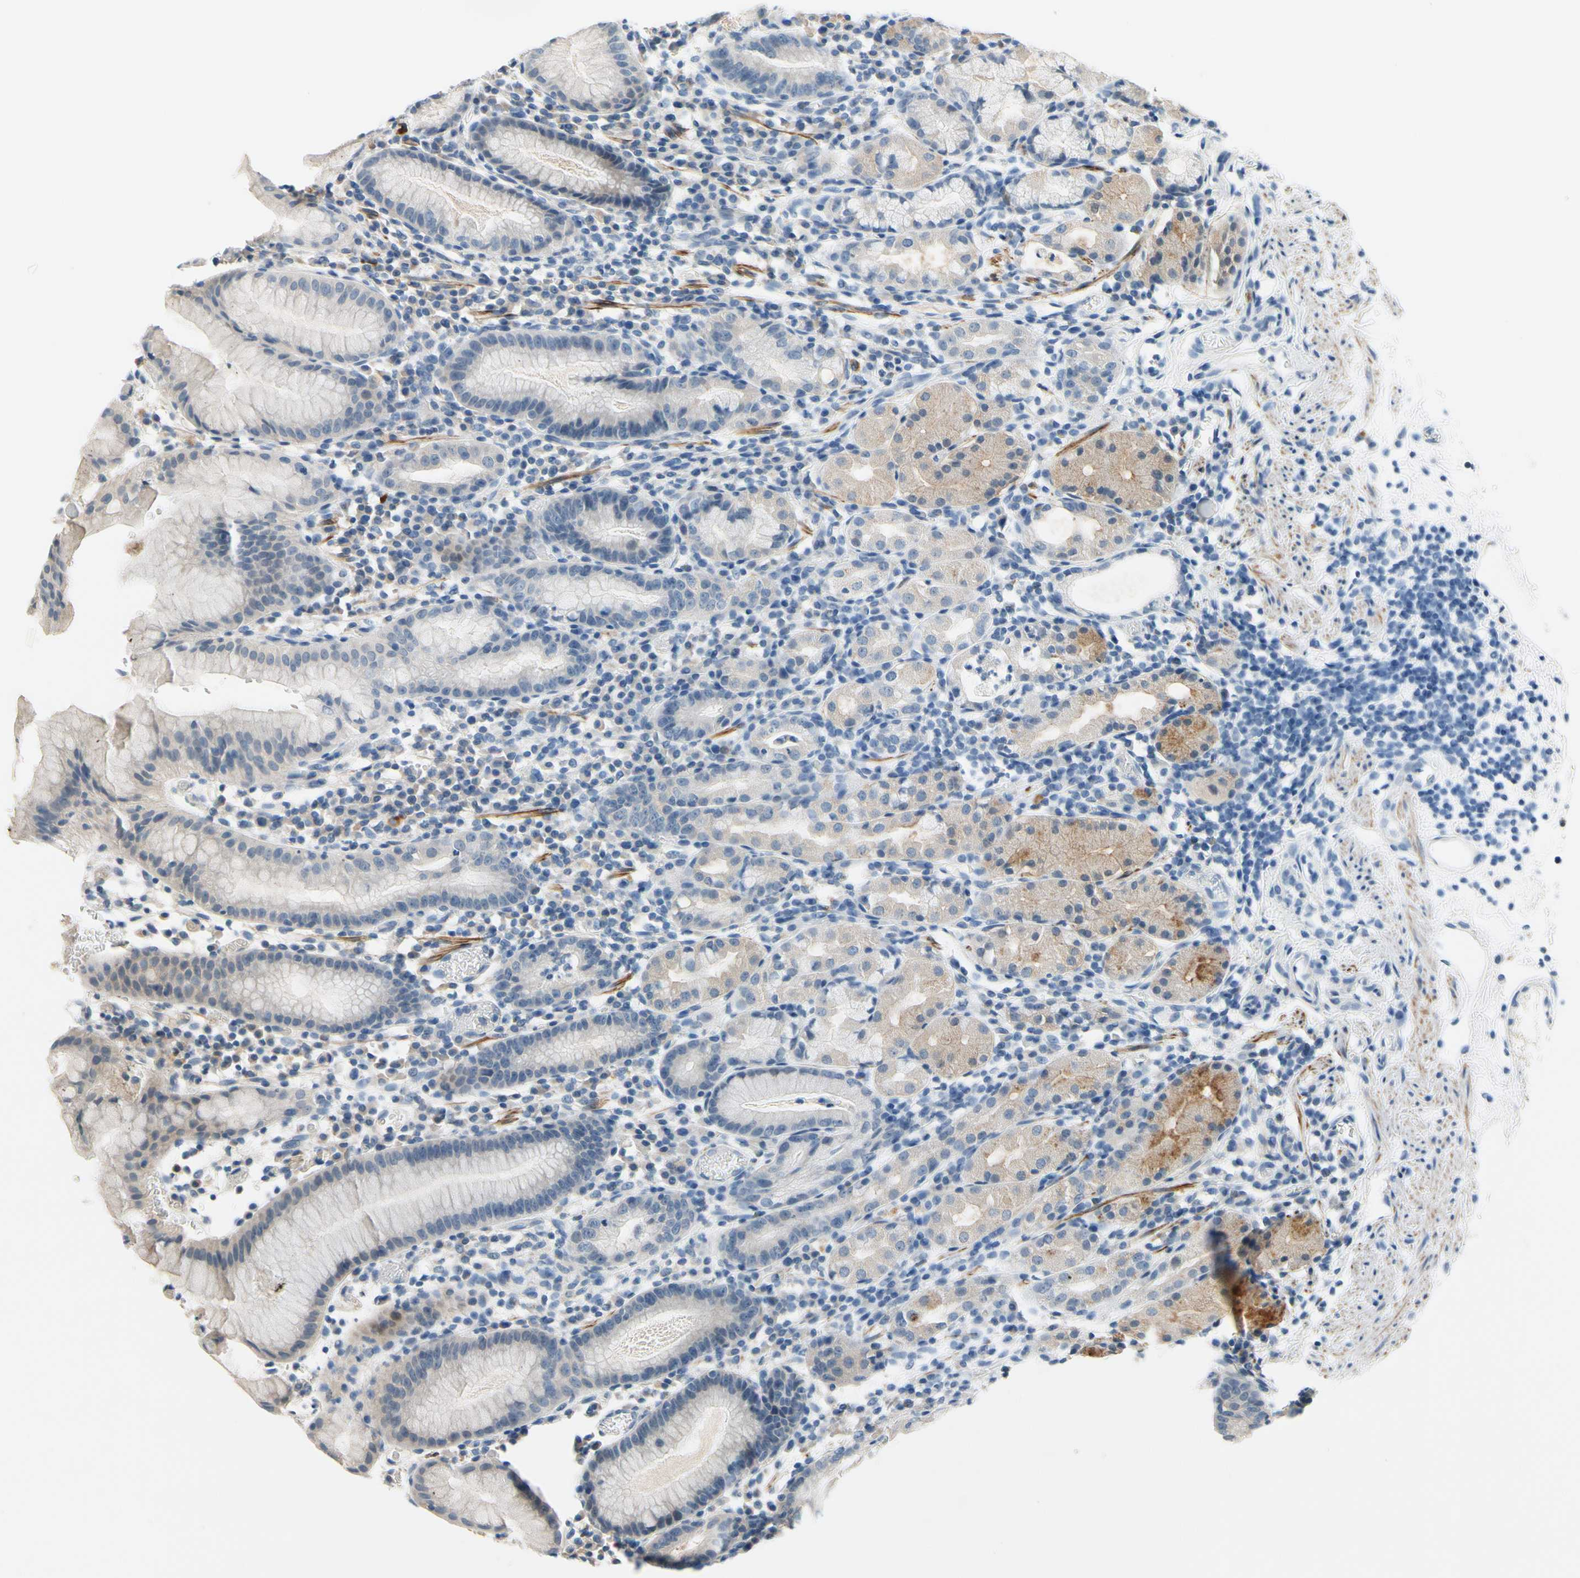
{"staining": {"intensity": "moderate", "quantity": "<25%", "location": "cytoplasmic/membranous"}, "tissue": "stomach", "cell_type": "Glandular cells", "image_type": "normal", "snomed": [{"axis": "morphology", "description": "Normal tissue, NOS"}, {"axis": "topography", "description": "Stomach"}, {"axis": "topography", "description": "Stomach, lower"}], "caption": "Protein staining exhibits moderate cytoplasmic/membranous expression in about <25% of glandular cells in benign stomach.", "gene": "SLC27A6", "patient": {"sex": "female", "age": 75}}